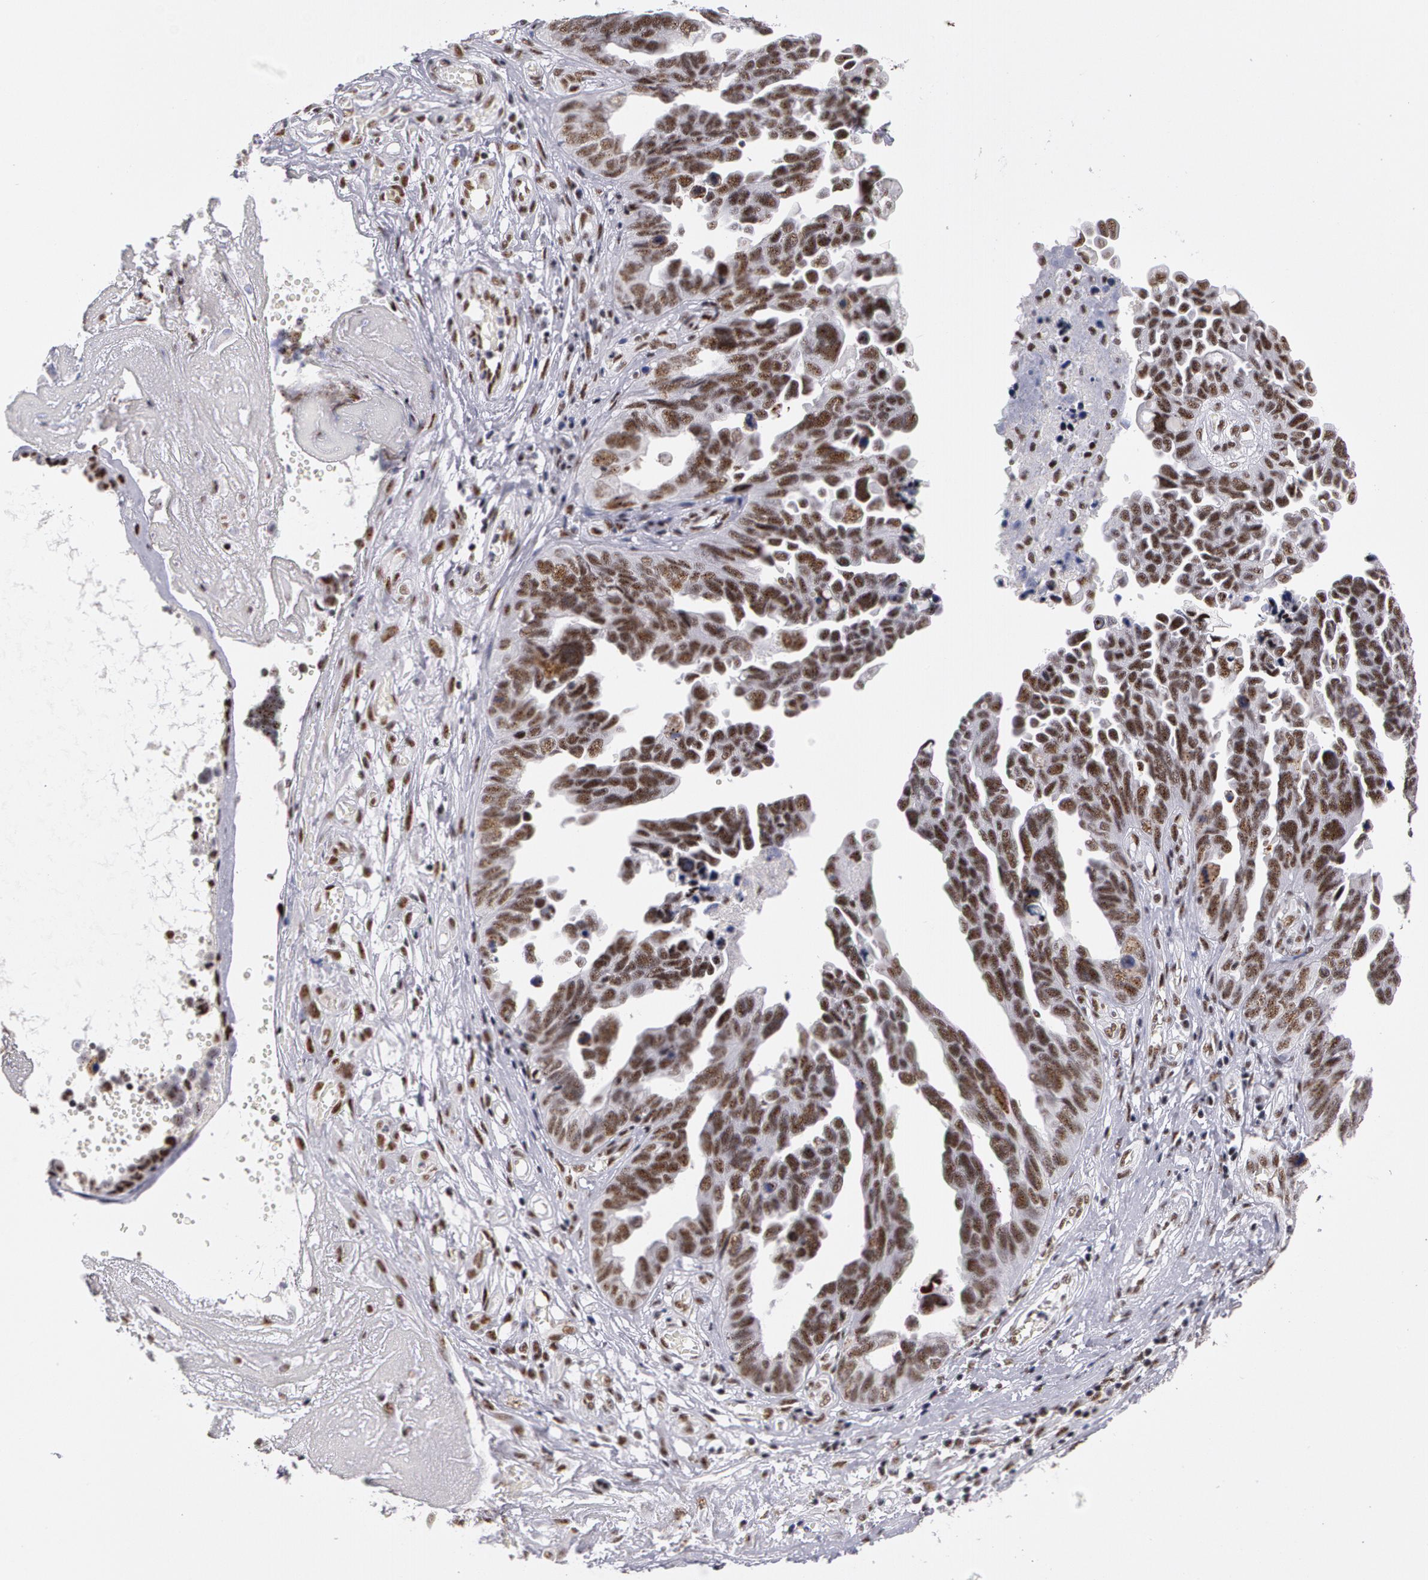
{"staining": {"intensity": "moderate", "quantity": ">75%", "location": "nuclear"}, "tissue": "ovarian cancer", "cell_type": "Tumor cells", "image_type": "cancer", "snomed": [{"axis": "morphology", "description": "Cystadenocarcinoma, serous, NOS"}, {"axis": "topography", "description": "Ovary"}], "caption": "Immunohistochemistry (IHC) histopathology image of serous cystadenocarcinoma (ovarian) stained for a protein (brown), which shows medium levels of moderate nuclear staining in about >75% of tumor cells.", "gene": "PNN", "patient": {"sex": "female", "age": 64}}